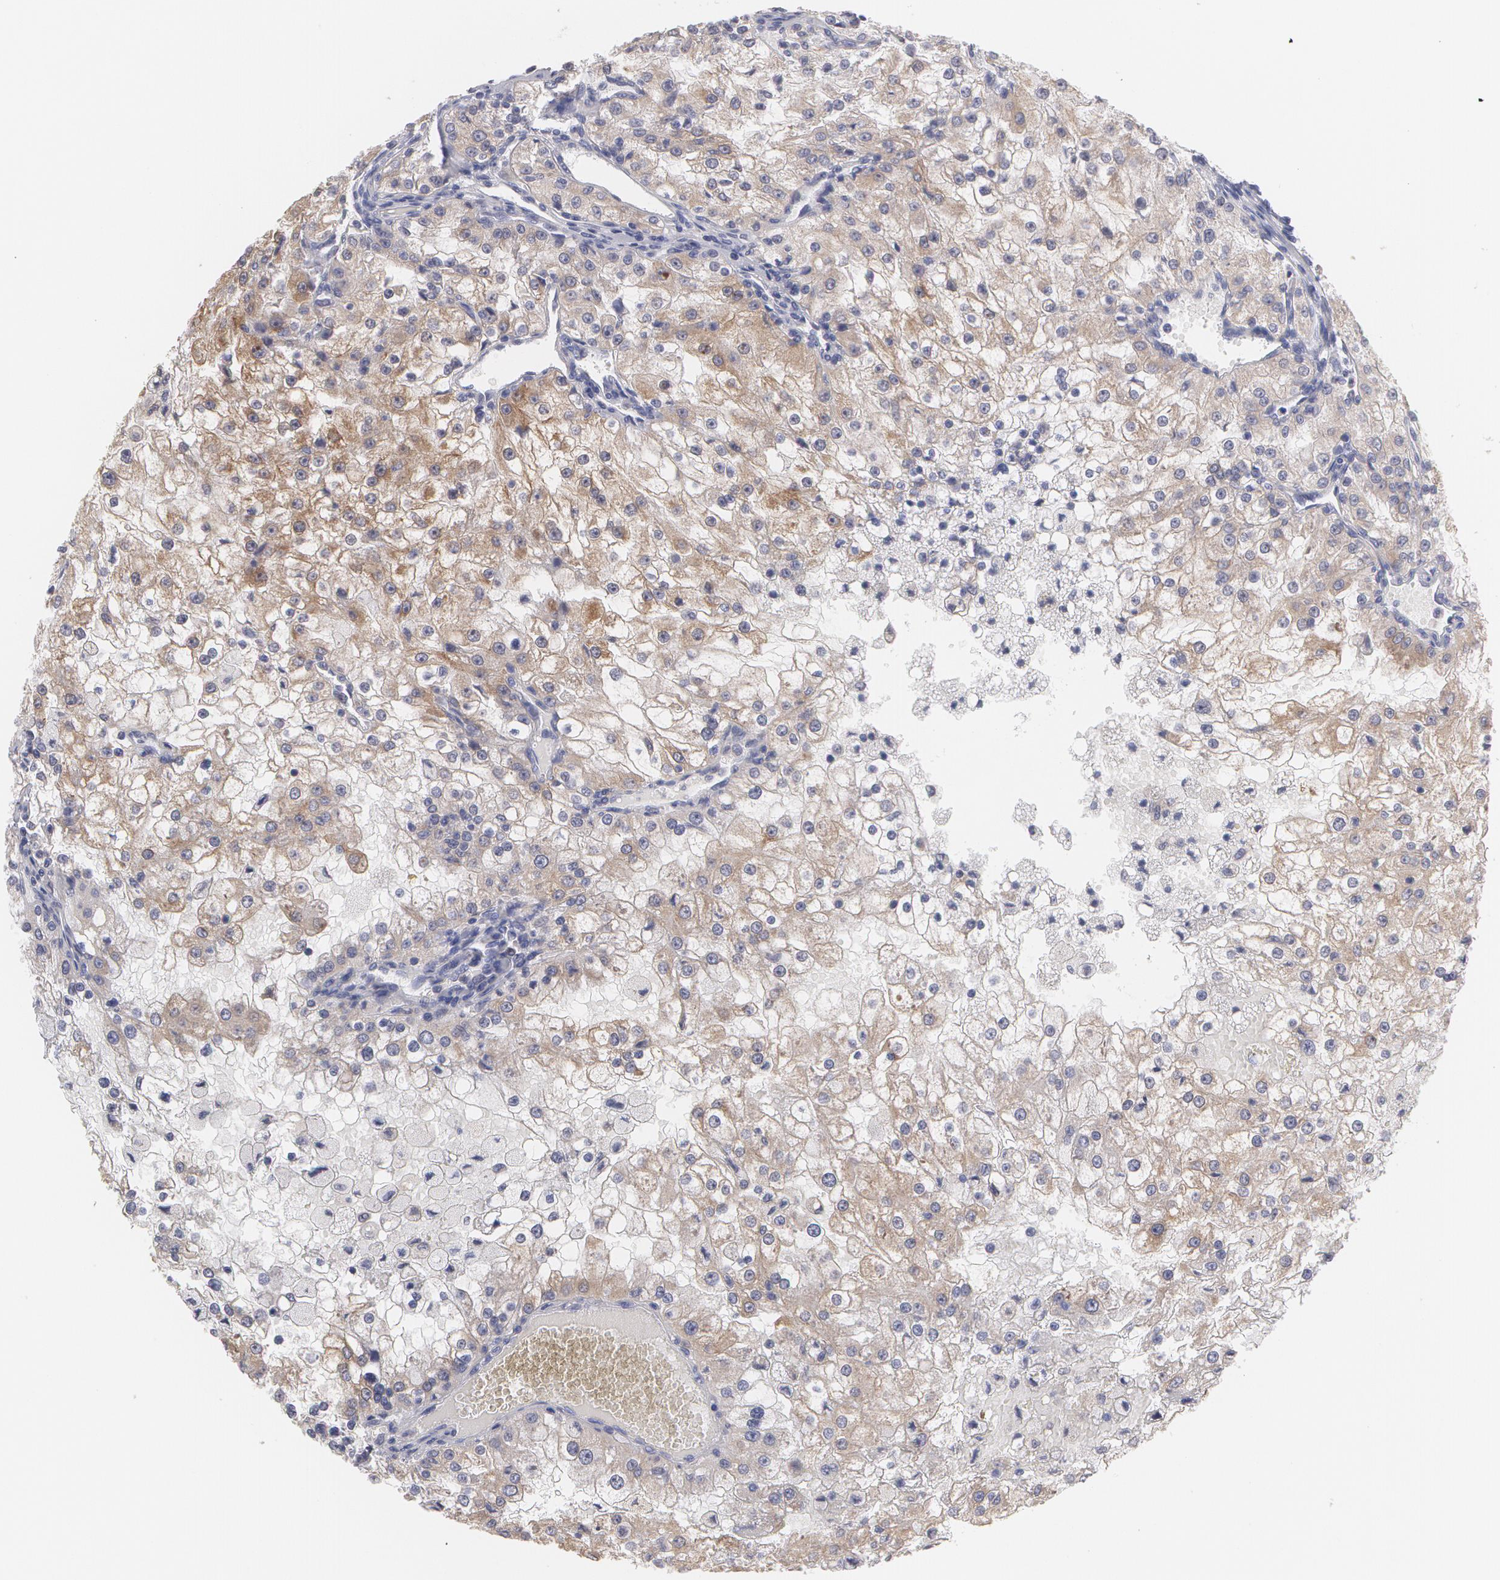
{"staining": {"intensity": "moderate", "quantity": ">75%", "location": "cytoplasmic/membranous"}, "tissue": "renal cancer", "cell_type": "Tumor cells", "image_type": "cancer", "snomed": [{"axis": "morphology", "description": "Adenocarcinoma, NOS"}, {"axis": "topography", "description": "Kidney"}], "caption": "About >75% of tumor cells in human adenocarcinoma (renal) show moderate cytoplasmic/membranous protein staining as visualized by brown immunohistochemical staining.", "gene": "MTHFD1", "patient": {"sex": "female", "age": 74}}